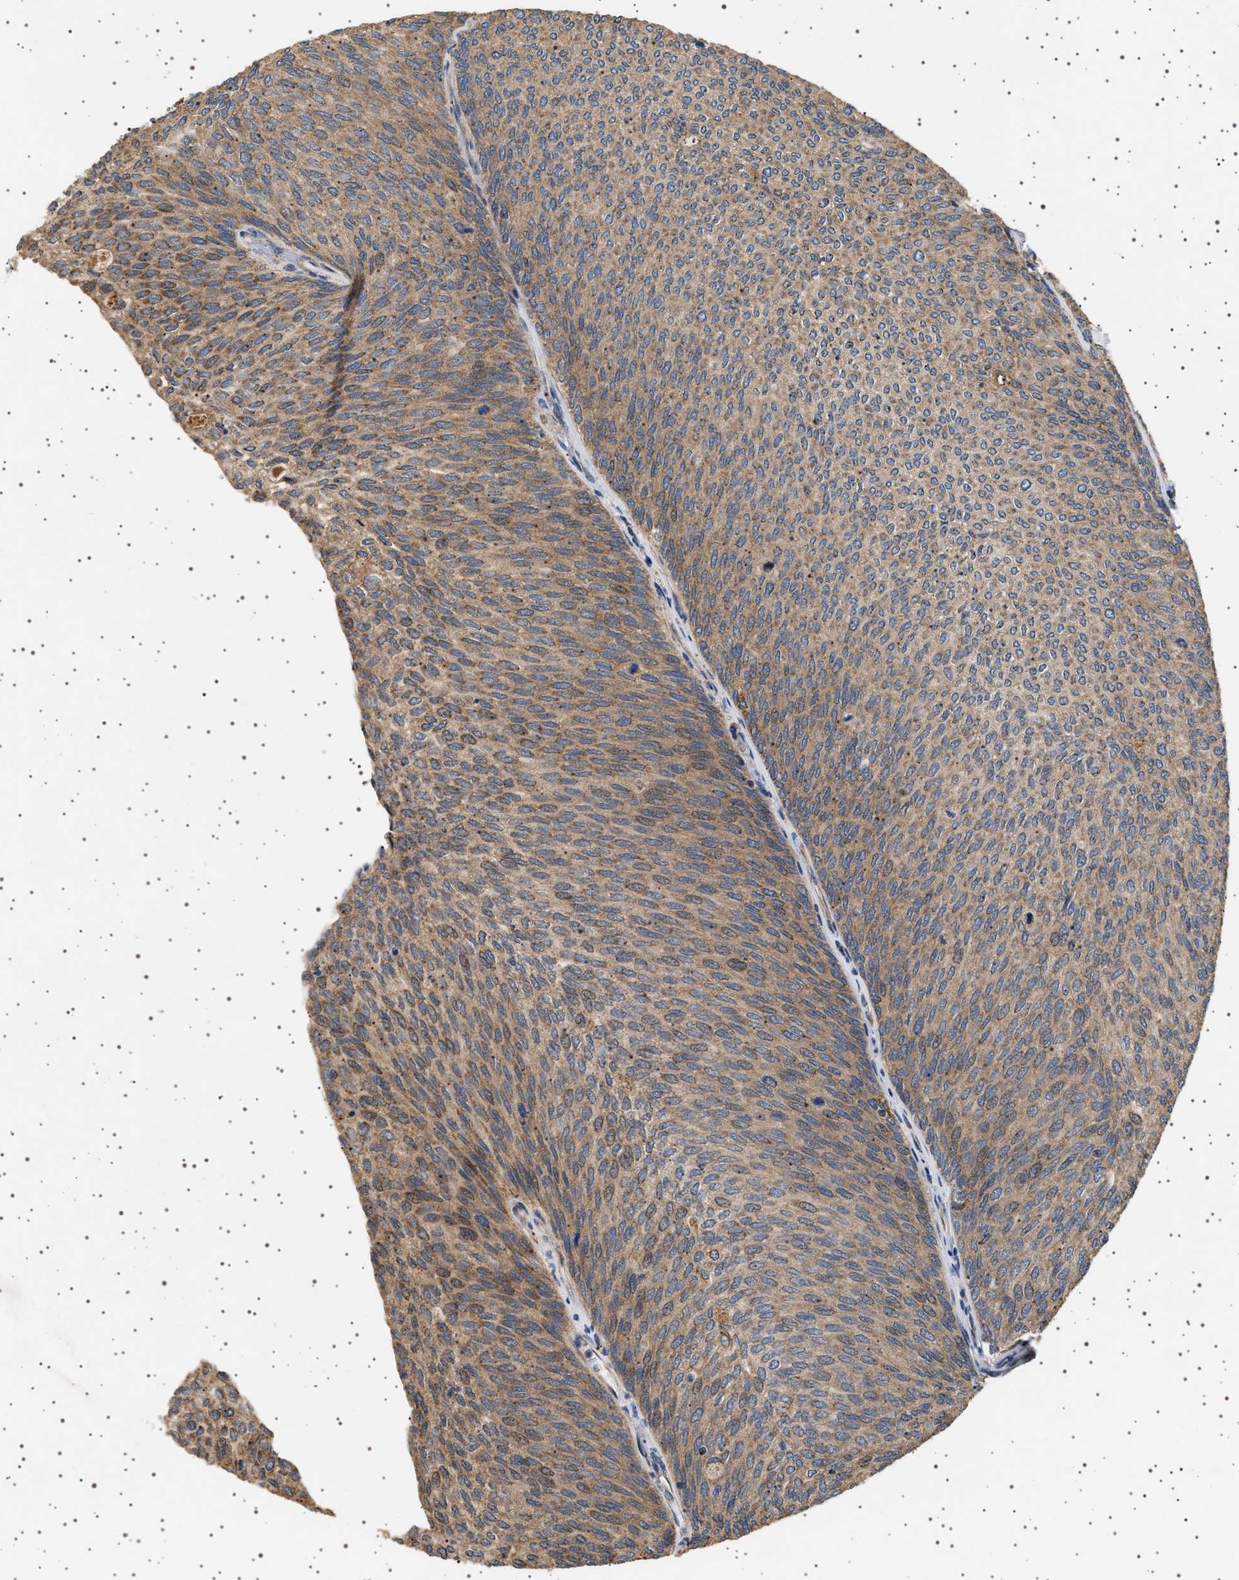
{"staining": {"intensity": "moderate", "quantity": ">75%", "location": "cytoplasmic/membranous"}, "tissue": "urothelial cancer", "cell_type": "Tumor cells", "image_type": "cancer", "snomed": [{"axis": "morphology", "description": "Urothelial carcinoma, Low grade"}, {"axis": "topography", "description": "Urinary bladder"}], "caption": "Immunohistochemistry (IHC) micrograph of human urothelial cancer stained for a protein (brown), which reveals medium levels of moderate cytoplasmic/membranous staining in approximately >75% of tumor cells.", "gene": "TRUB2", "patient": {"sex": "female", "age": 79}}